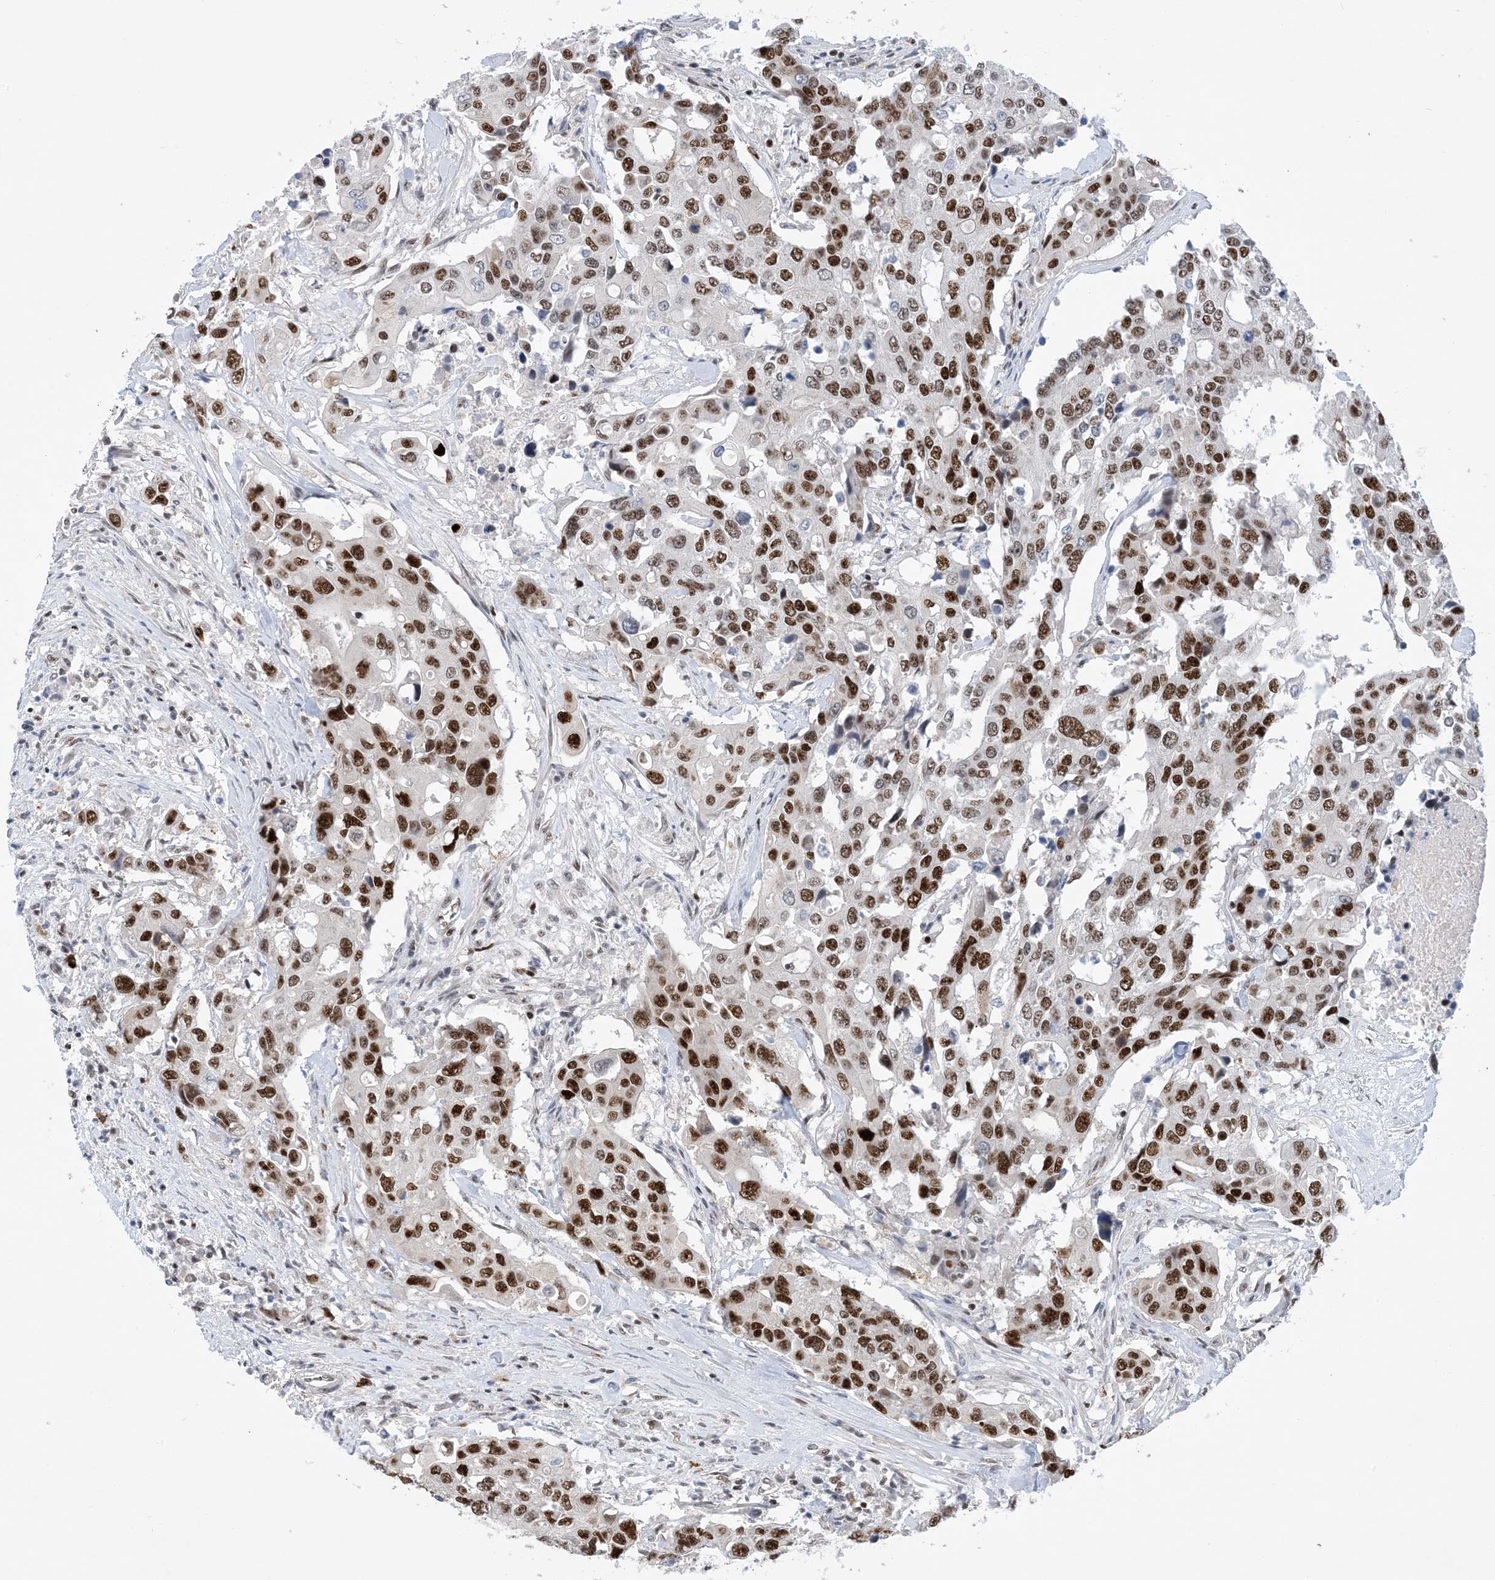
{"staining": {"intensity": "strong", "quantity": ">75%", "location": "nuclear"}, "tissue": "colorectal cancer", "cell_type": "Tumor cells", "image_type": "cancer", "snomed": [{"axis": "morphology", "description": "Adenocarcinoma, NOS"}, {"axis": "topography", "description": "Colon"}], "caption": "IHC micrograph of neoplastic tissue: human colorectal cancer stained using immunohistochemistry (IHC) shows high levels of strong protein expression localized specifically in the nuclear of tumor cells, appearing as a nuclear brown color.", "gene": "TSPYL1", "patient": {"sex": "male", "age": 77}}